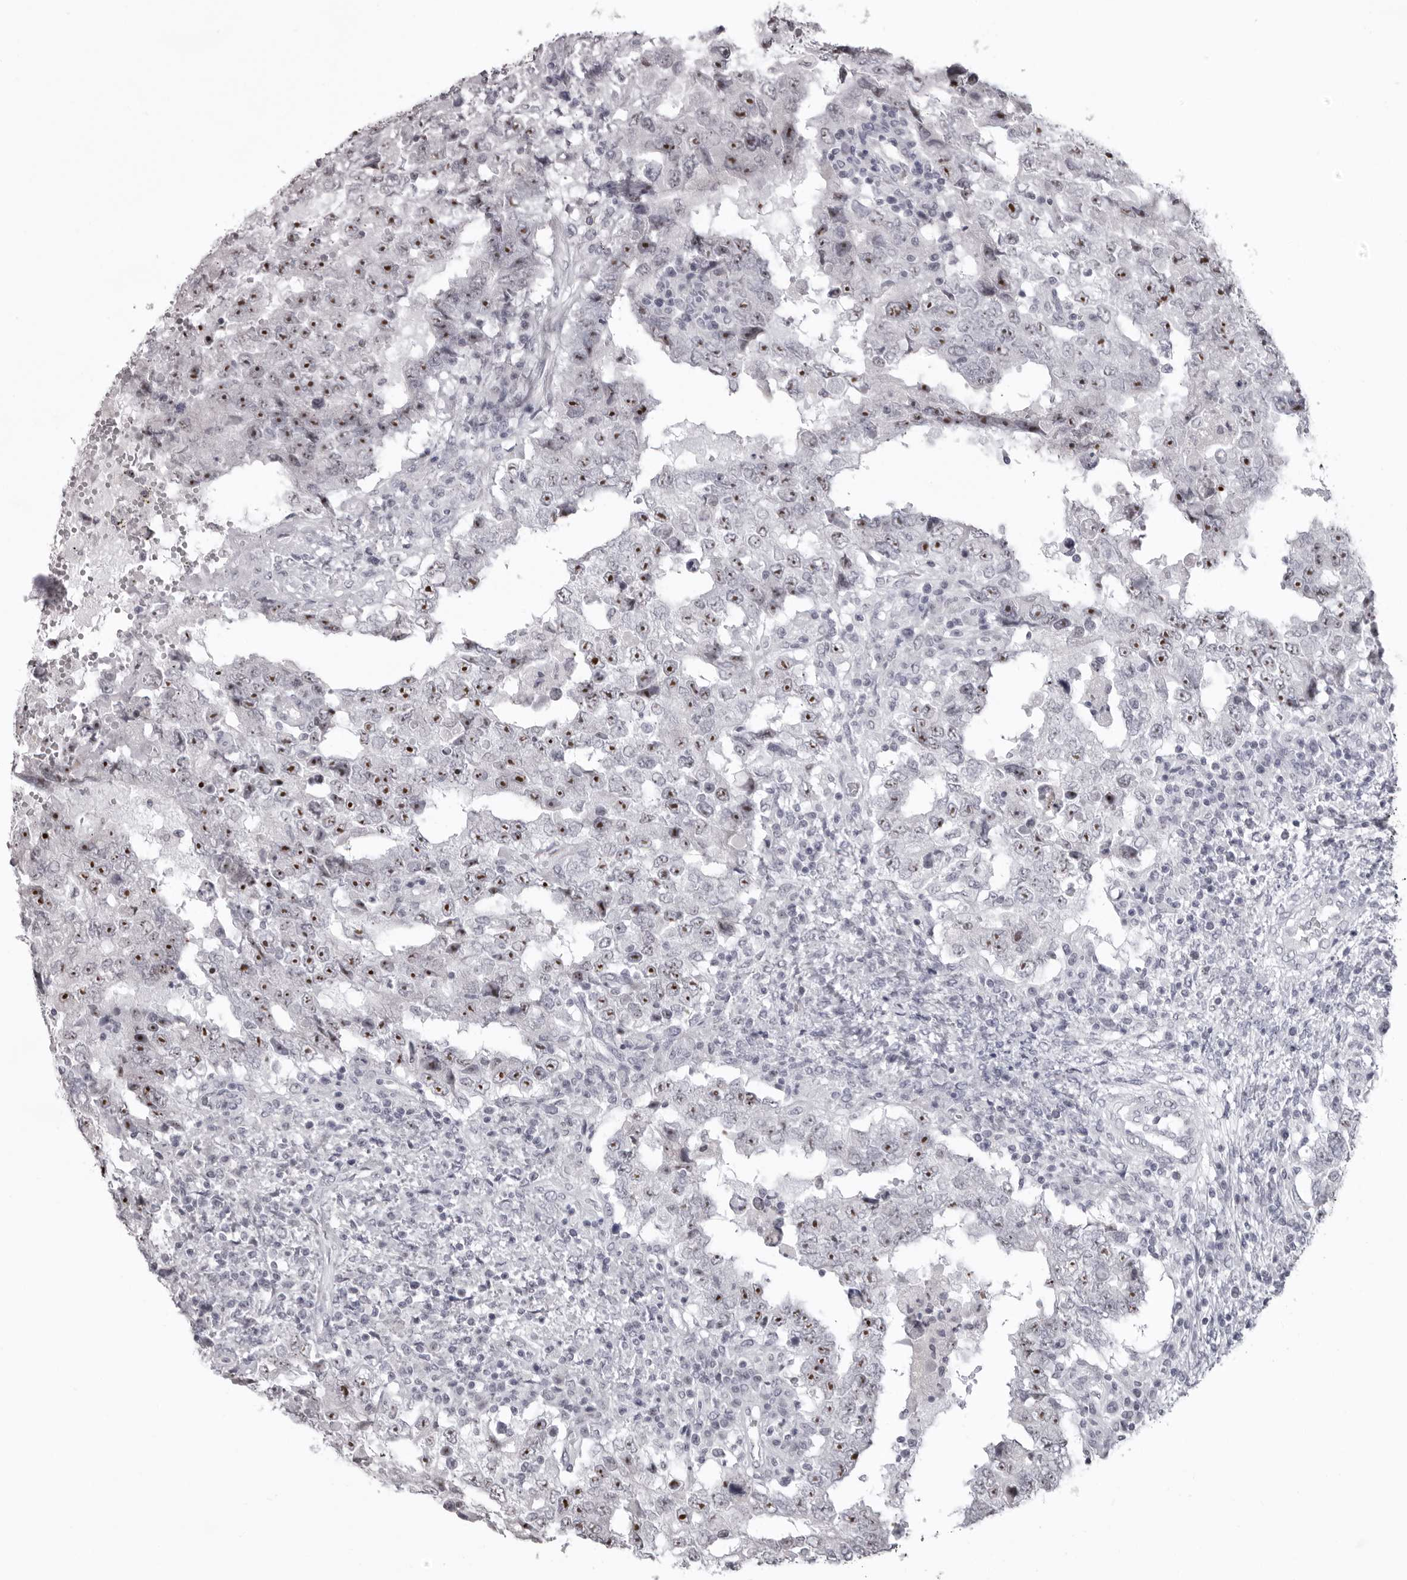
{"staining": {"intensity": "strong", "quantity": ">75%", "location": "nuclear"}, "tissue": "testis cancer", "cell_type": "Tumor cells", "image_type": "cancer", "snomed": [{"axis": "morphology", "description": "Carcinoma, Embryonal, NOS"}, {"axis": "topography", "description": "Testis"}], "caption": "IHC of embryonal carcinoma (testis) exhibits high levels of strong nuclear expression in approximately >75% of tumor cells.", "gene": "HELZ", "patient": {"sex": "male", "age": 26}}